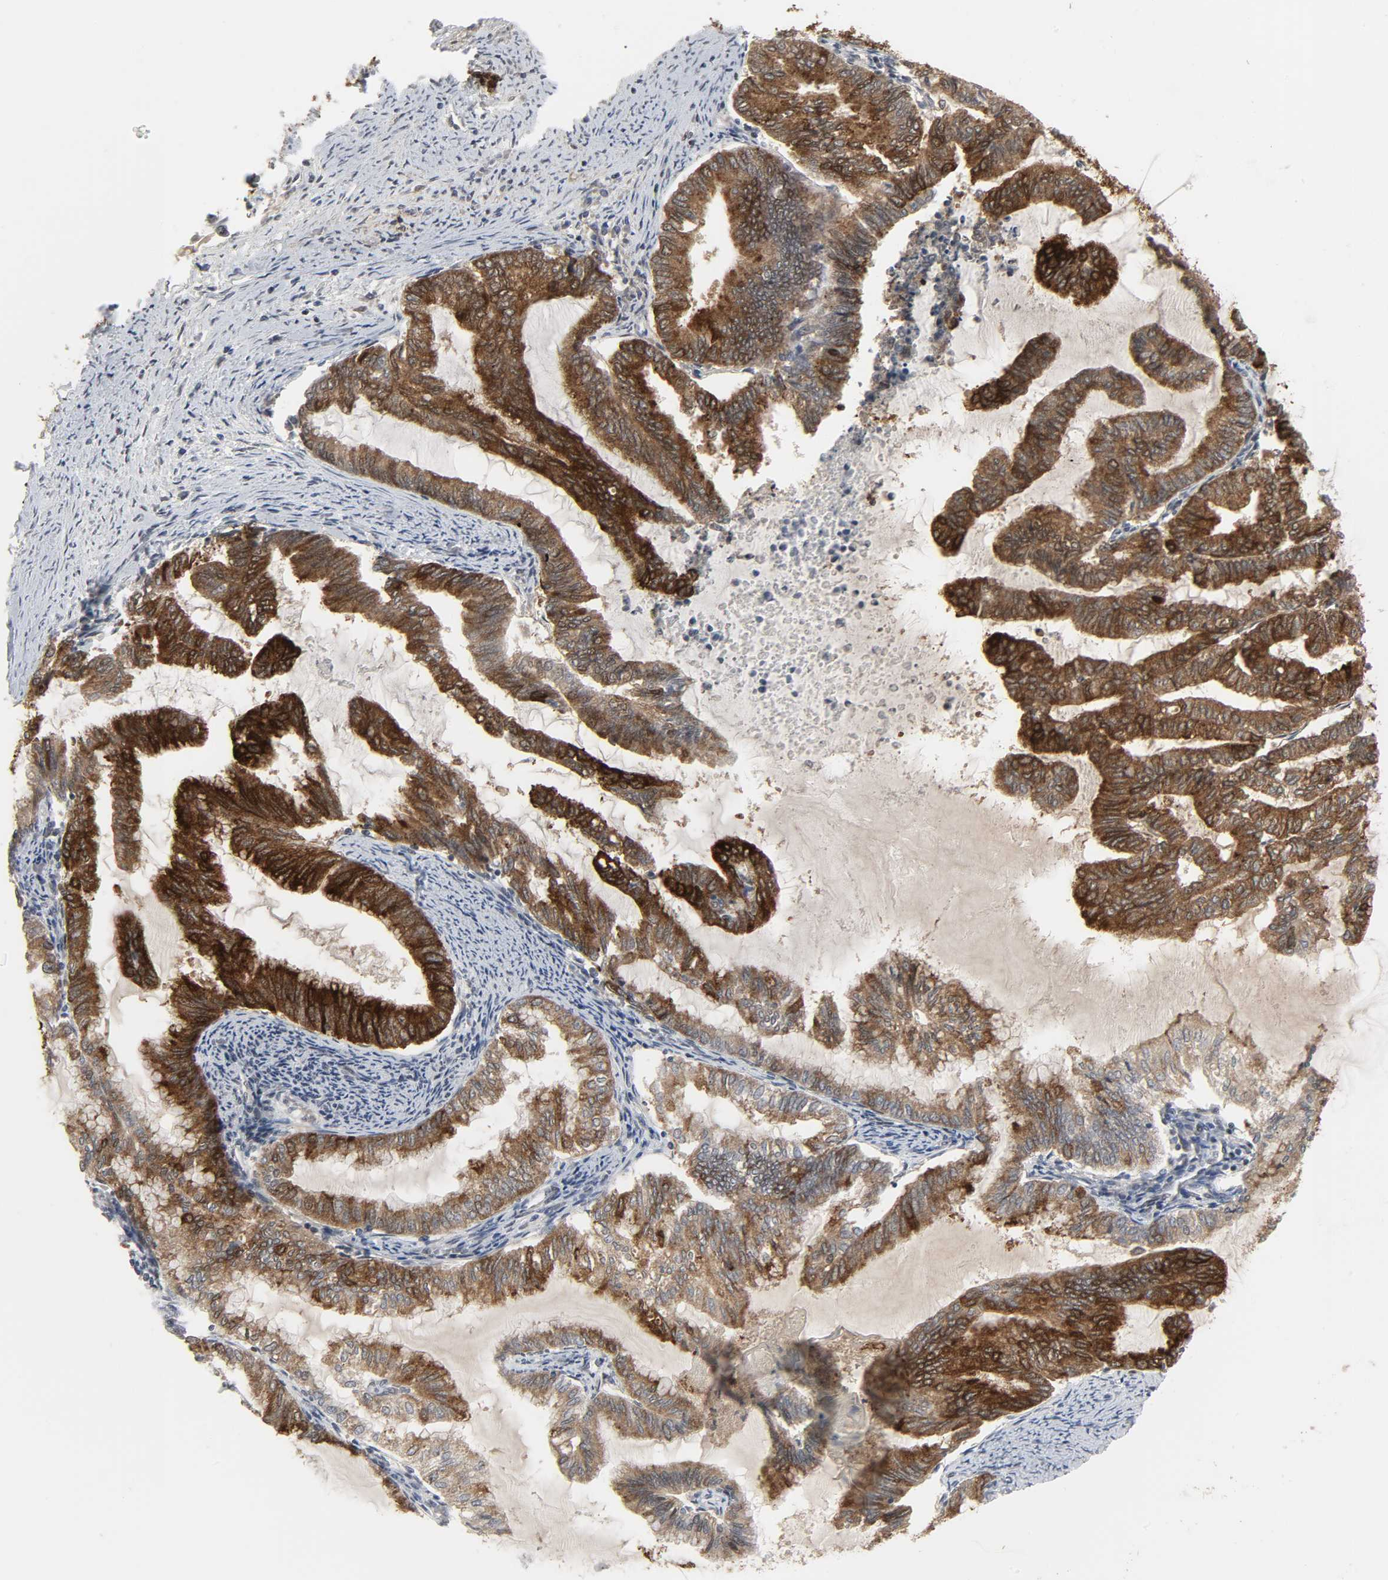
{"staining": {"intensity": "strong", "quantity": ">75%", "location": "cytoplasmic/membranous"}, "tissue": "endometrial cancer", "cell_type": "Tumor cells", "image_type": "cancer", "snomed": [{"axis": "morphology", "description": "Adenocarcinoma, NOS"}, {"axis": "topography", "description": "Endometrium"}], "caption": "The histopathology image exhibits a brown stain indicating the presence of a protein in the cytoplasmic/membranous of tumor cells in endometrial cancer. (brown staining indicates protein expression, while blue staining denotes nuclei).", "gene": "MUC1", "patient": {"sex": "female", "age": 79}}